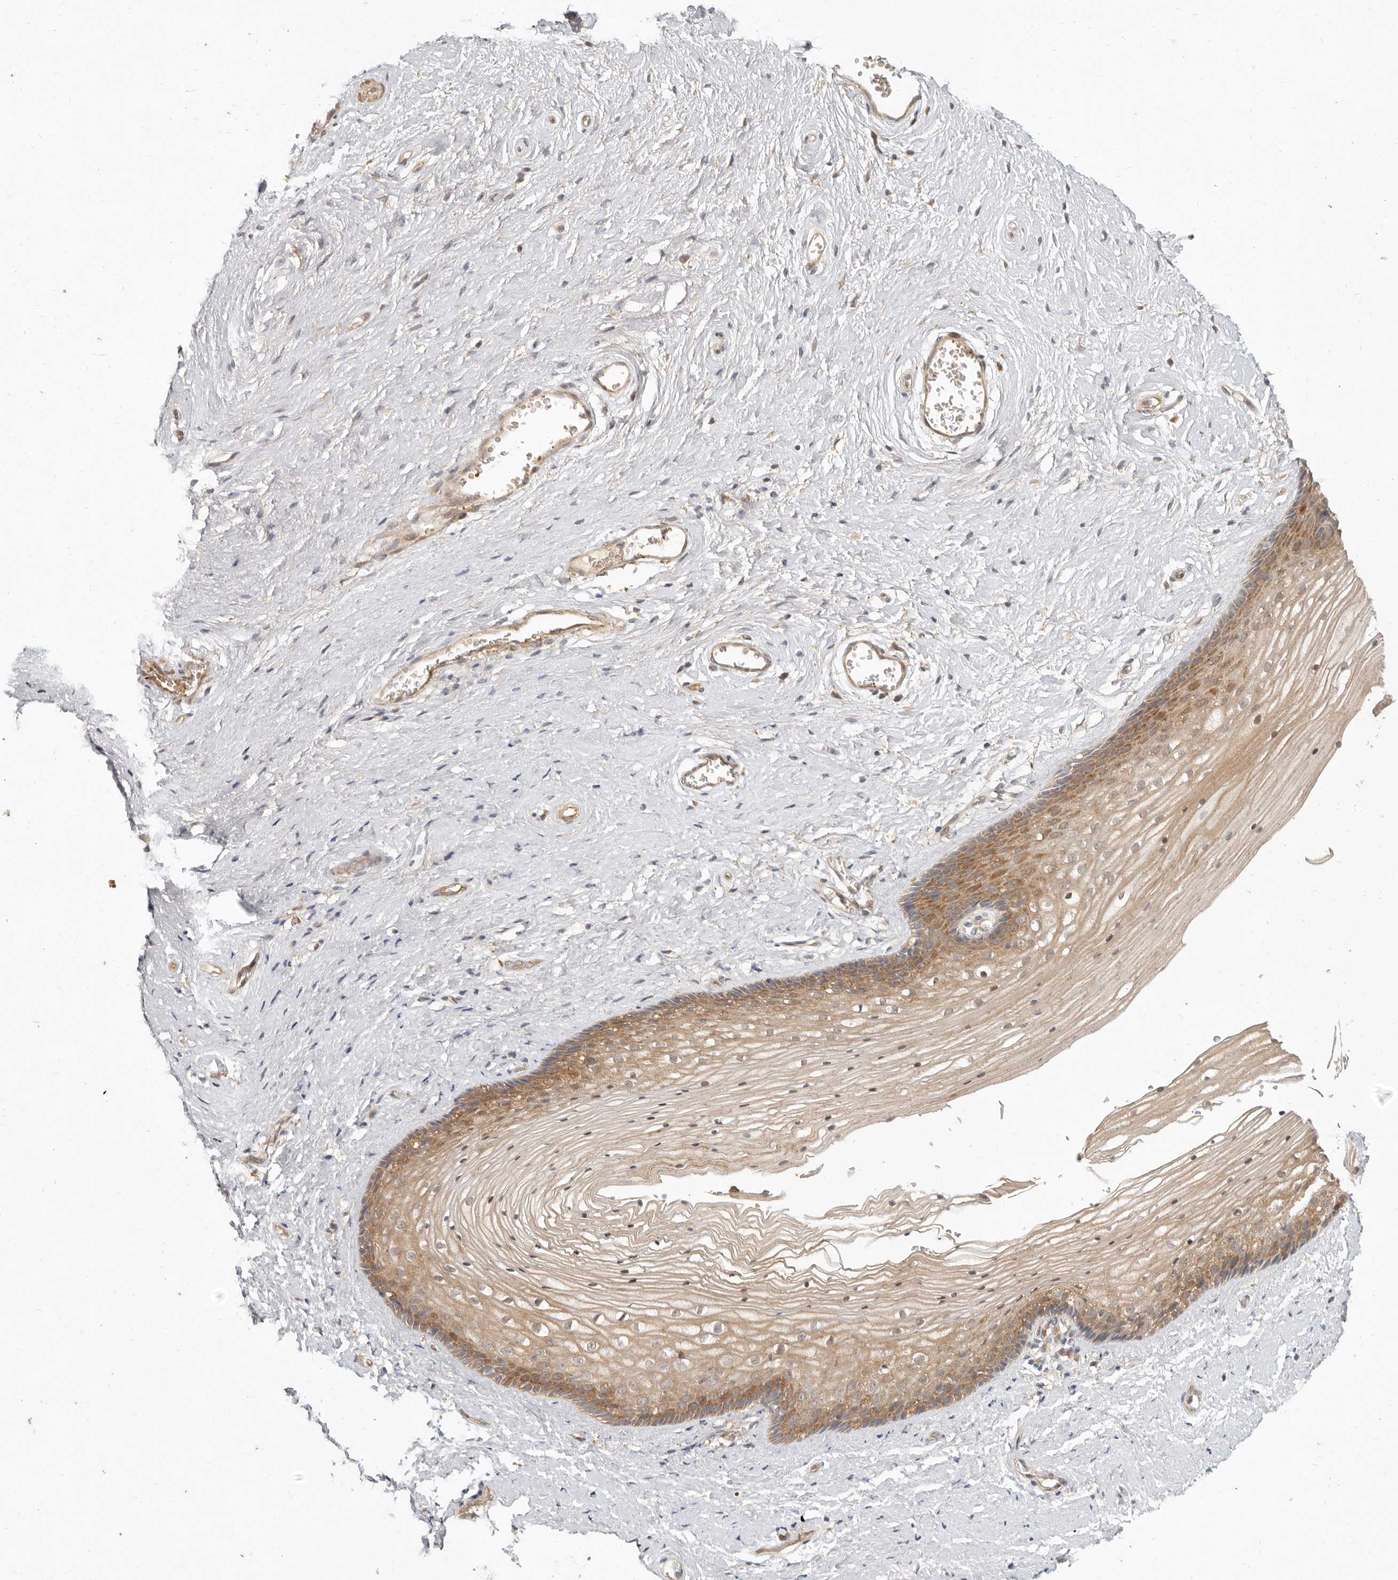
{"staining": {"intensity": "moderate", "quantity": ">75%", "location": "cytoplasmic/membranous"}, "tissue": "vagina", "cell_type": "Squamous epithelial cells", "image_type": "normal", "snomed": [{"axis": "morphology", "description": "Normal tissue, NOS"}, {"axis": "topography", "description": "Vagina"}], "caption": "Protein staining of benign vagina exhibits moderate cytoplasmic/membranous staining in approximately >75% of squamous epithelial cells. (DAB IHC, brown staining for protein, blue staining for nuclei).", "gene": "VIPR1", "patient": {"sex": "female", "age": 46}}